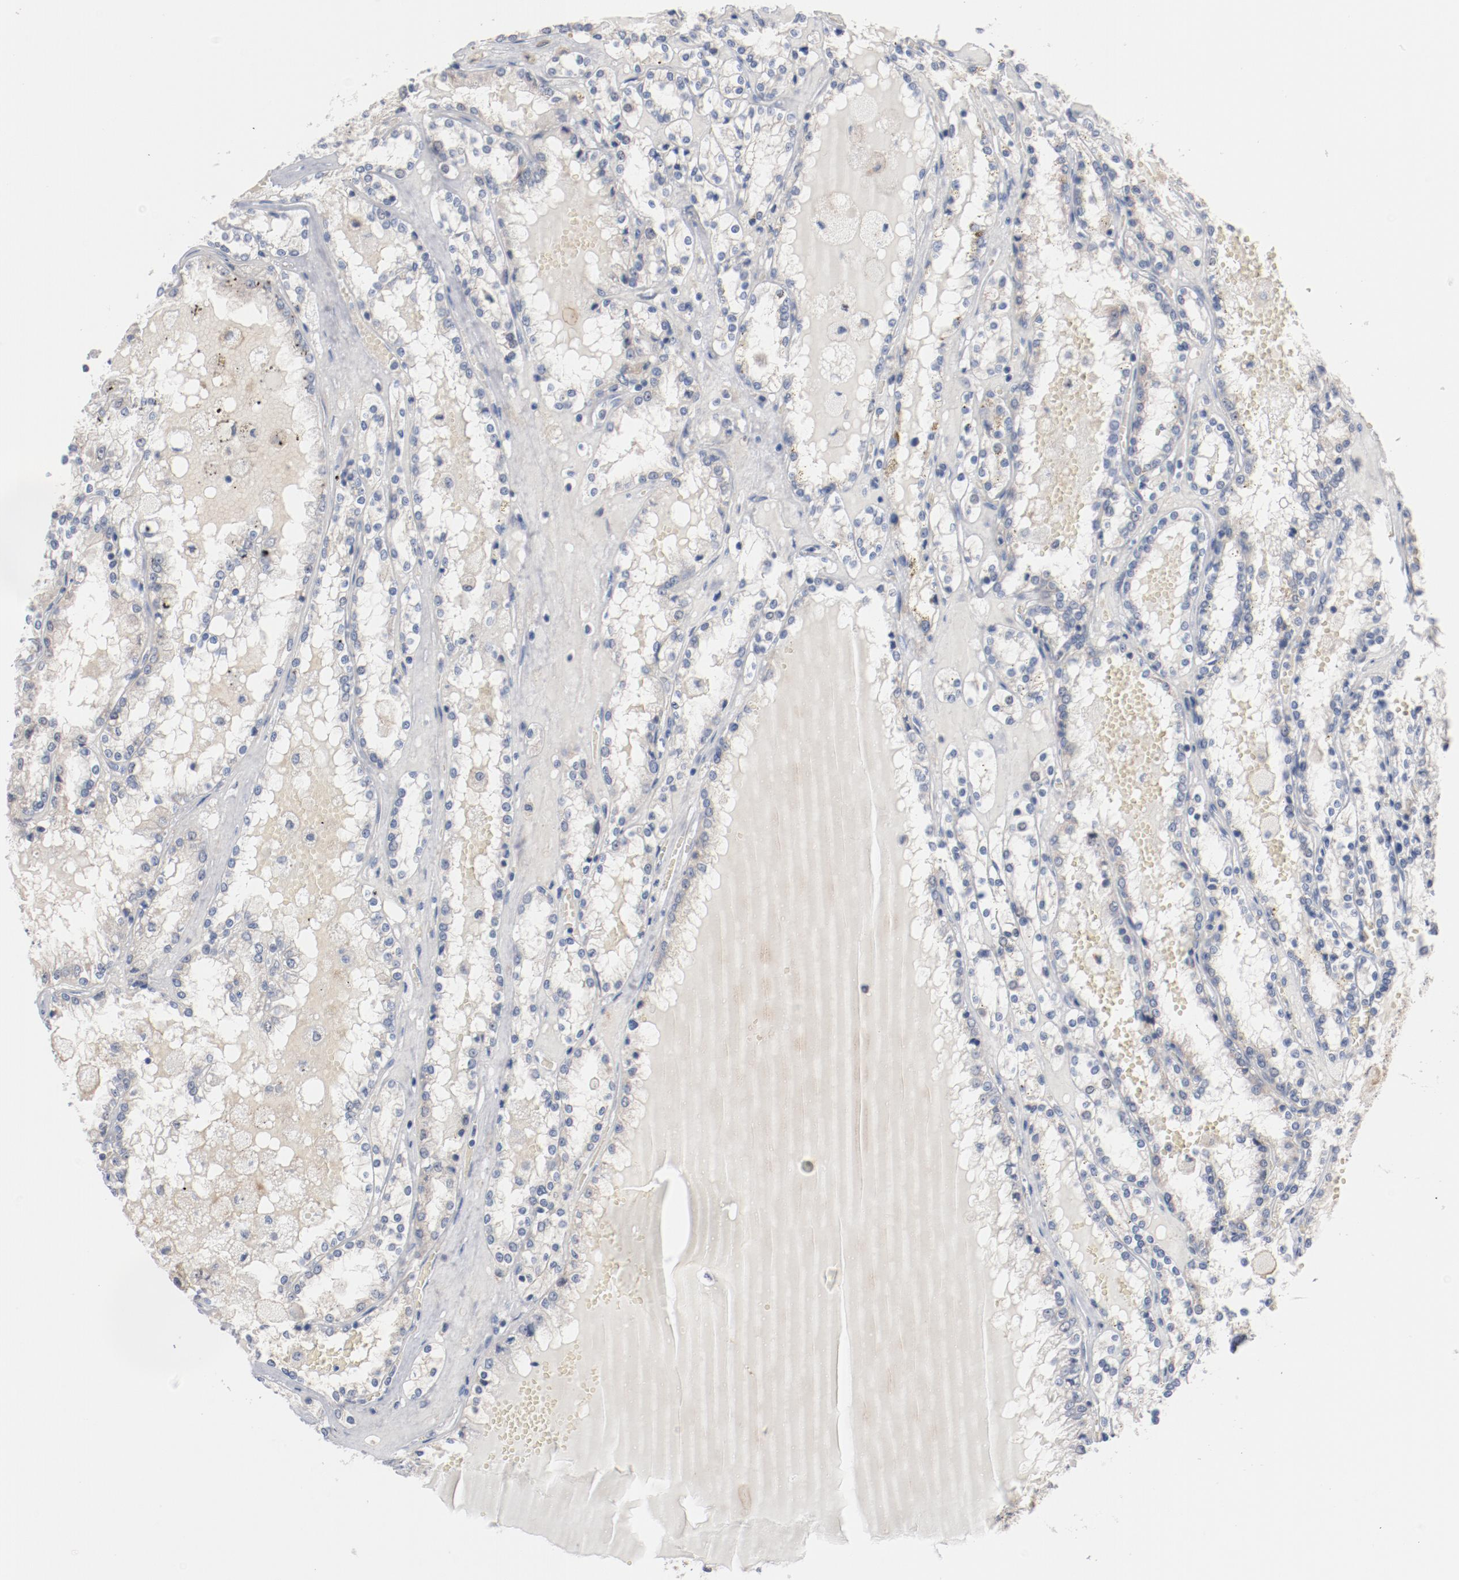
{"staining": {"intensity": "negative", "quantity": "none", "location": "none"}, "tissue": "renal cancer", "cell_type": "Tumor cells", "image_type": "cancer", "snomed": [{"axis": "morphology", "description": "Adenocarcinoma, NOS"}, {"axis": "topography", "description": "Kidney"}], "caption": "Adenocarcinoma (renal) was stained to show a protein in brown. There is no significant staining in tumor cells.", "gene": "ERICH1", "patient": {"sex": "female", "age": 56}}